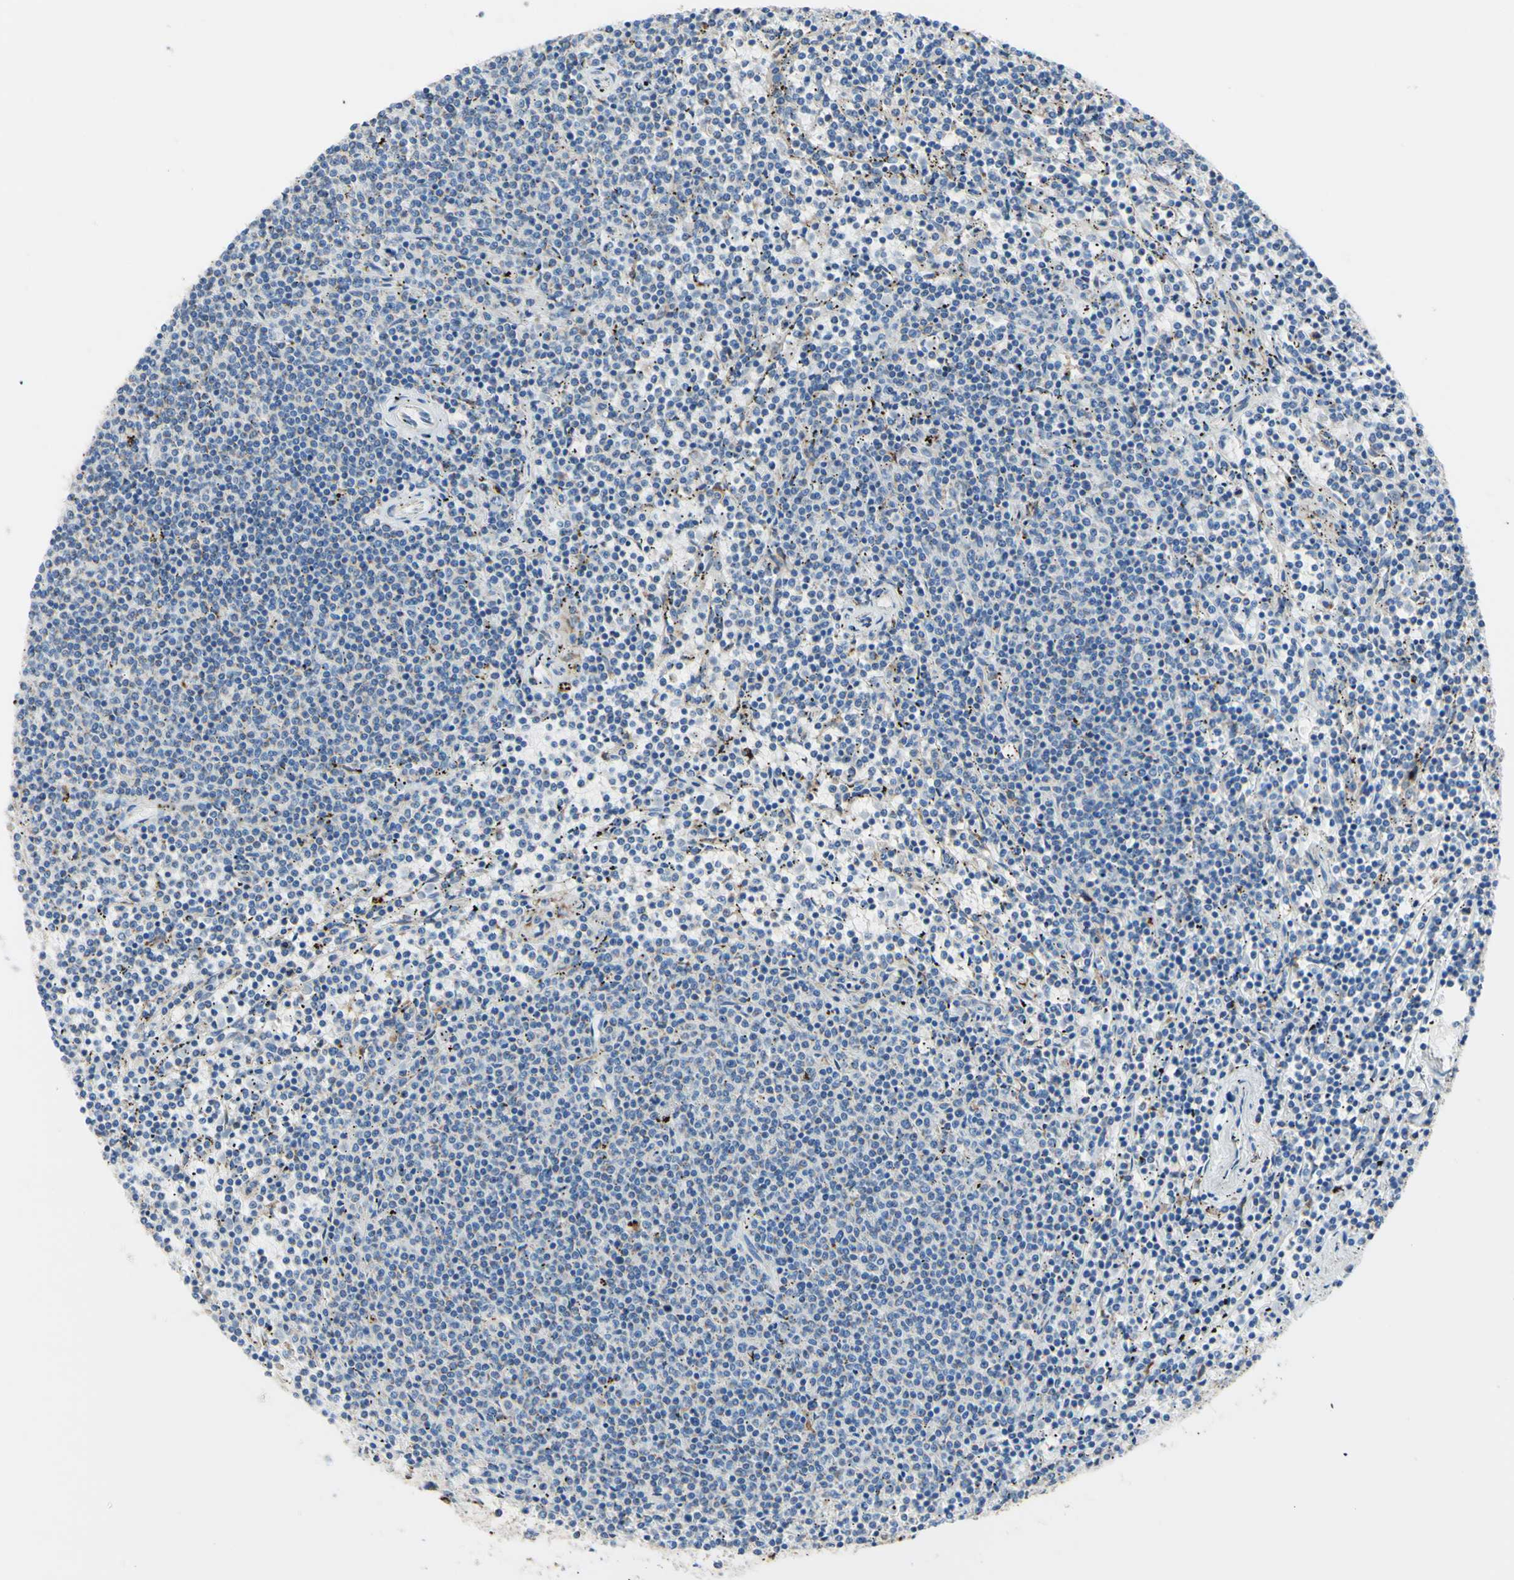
{"staining": {"intensity": "weak", "quantity": "<25%", "location": "cytoplasmic/membranous"}, "tissue": "lymphoma", "cell_type": "Tumor cells", "image_type": "cancer", "snomed": [{"axis": "morphology", "description": "Malignant lymphoma, non-Hodgkin's type, Low grade"}, {"axis": "topography", "description": "Spleen"}], "caption": "Immunohistochemical staining of human lymphoma displays no significant positivity in tumor cells.", "gene": "GALNT2", "patient": {"sex": "female", "age": 50}}